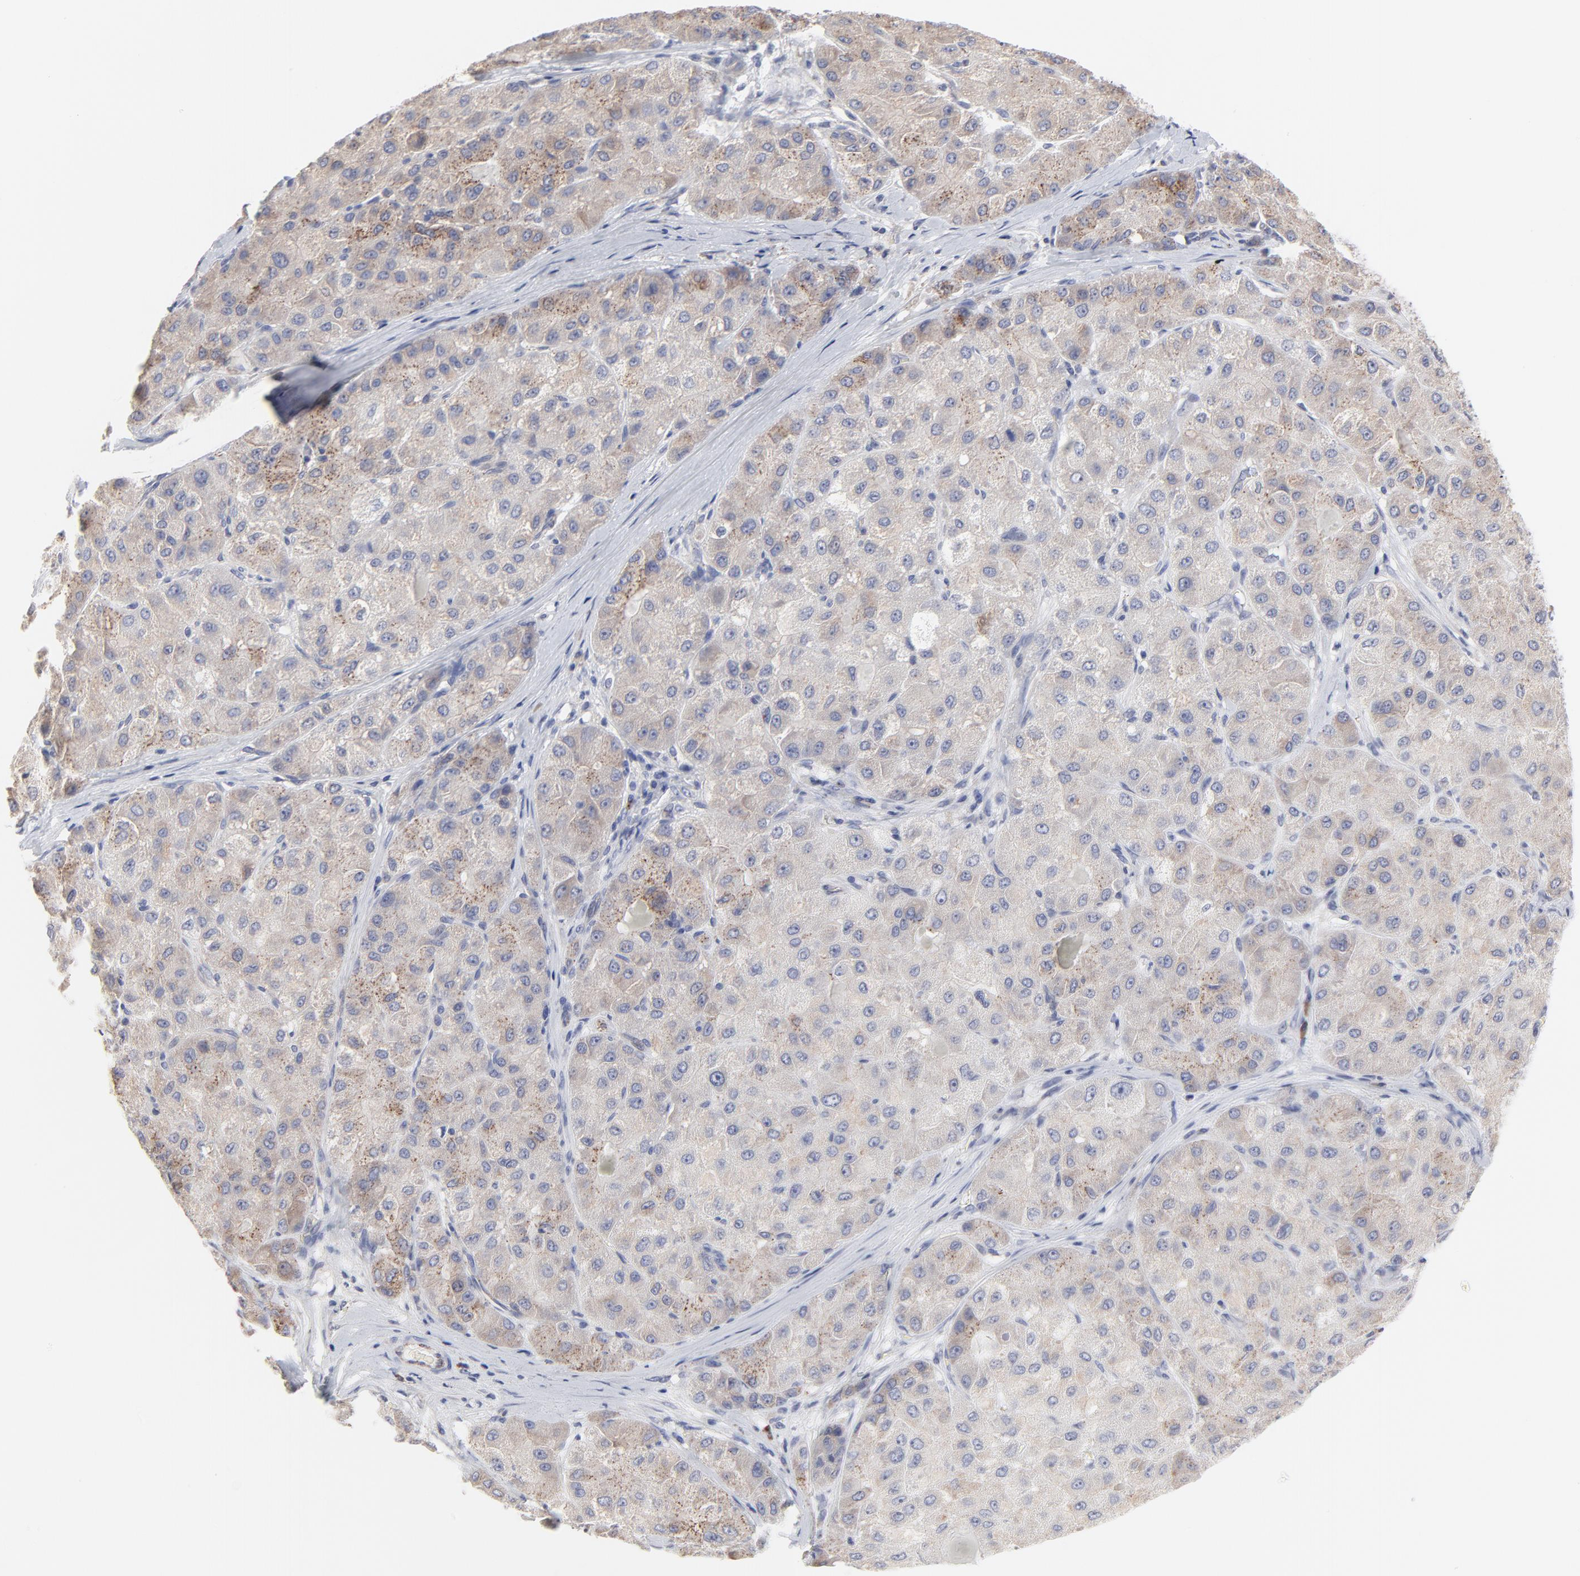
{"staining": {"intensity": "weak", "quantity": ">75%", "location": "cytoplasmic/membranous"}, "tissue": "liver cancer", "cell_type": "Tumor cells", "image_type": "cancer", "snomed": [{"axis": "morphology", "description": "Carcinoma, Hepatocellular, NOS"}, {"axis": "topography", "description": "Liver"}], "caption": "Weak cytoplasmic/membranous staining for a protein is appreciated in about >75% of tumor cells of liver hepatocellular carcinoma using immunohistochemistry.", "gene": "TRIM22", "patient": {"sex": "male", "age": 80}}